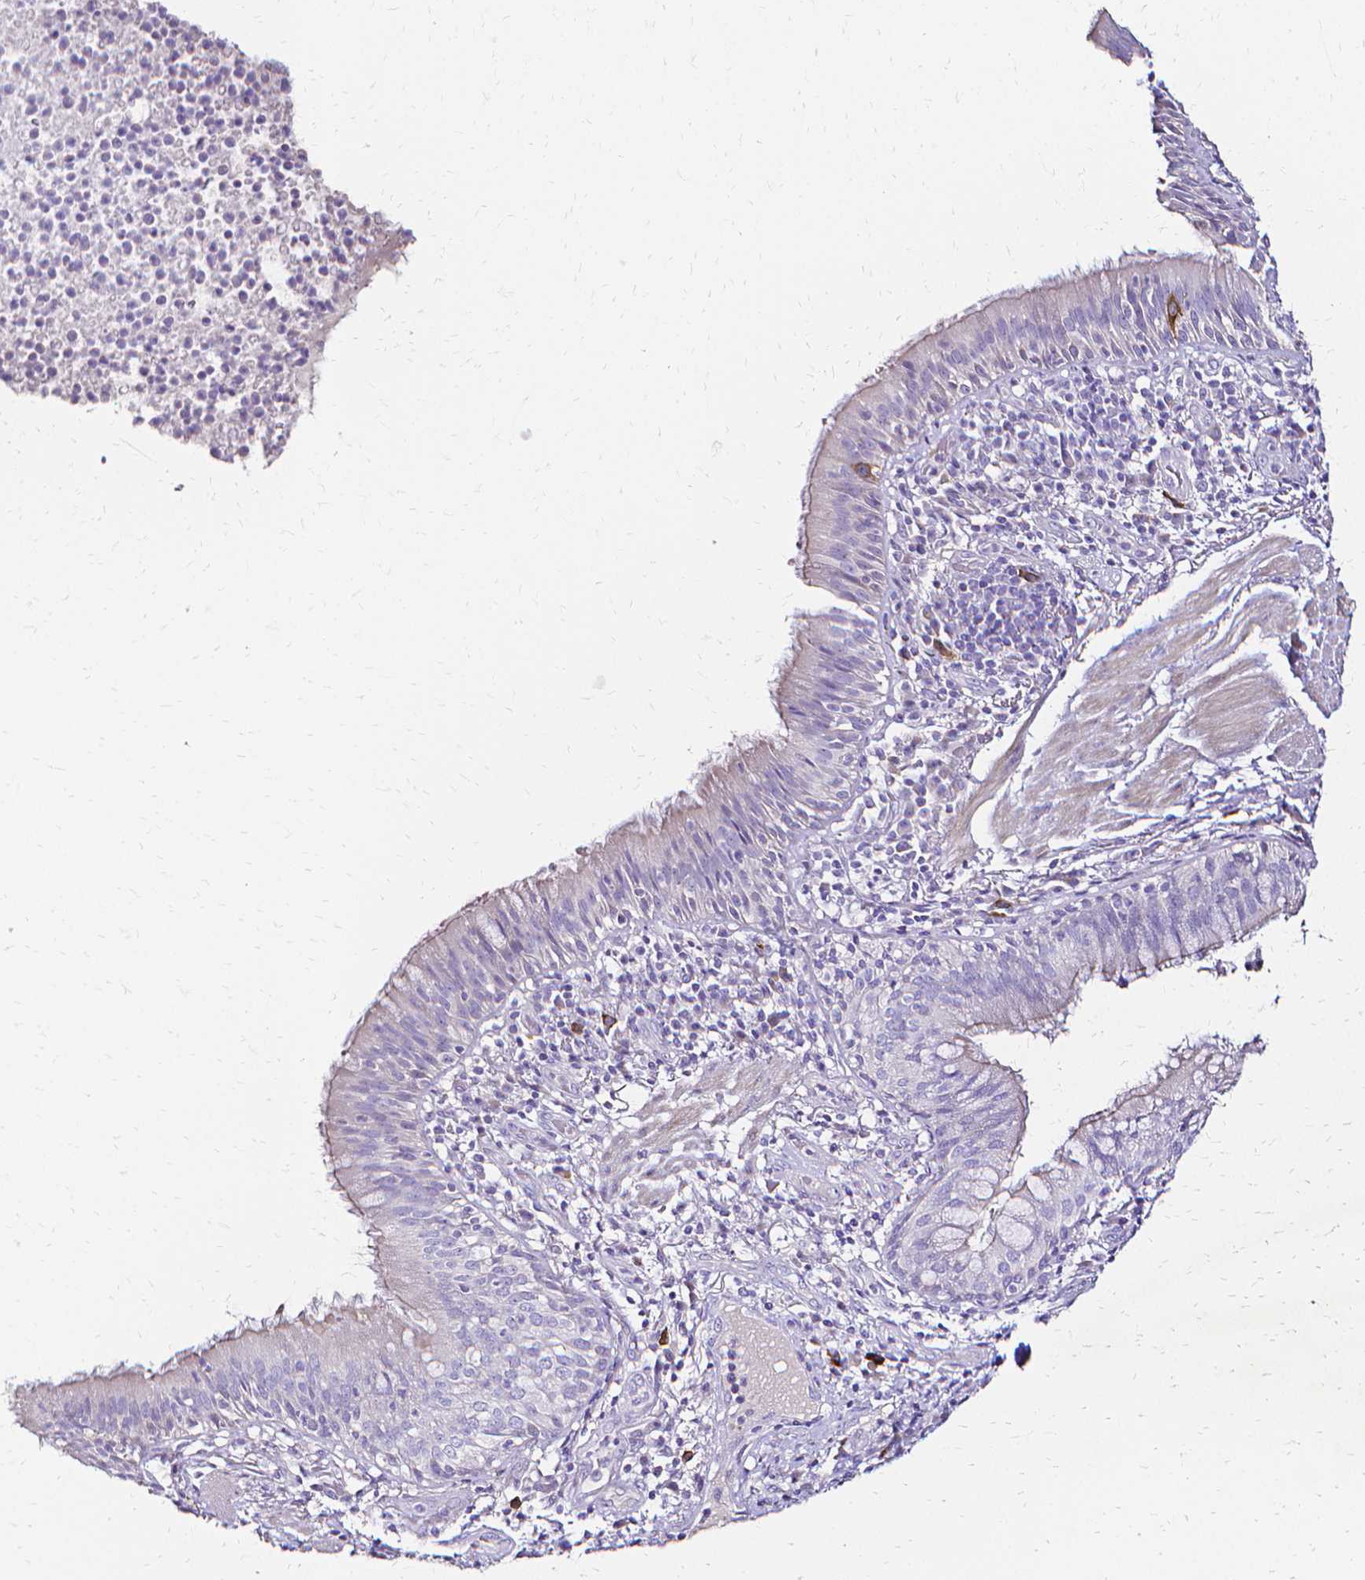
{"staining": {"intensity": "negative", "quantity": "none", "location": "none"}, "tissue": "bronchus", "cell_type": "Respiratory epithelial cells", "image_type": "normal", "snomed": [{"axis": "morphology", "description": "Normal tissue, NOS"}, {"axis": "topography", "description": "Cartilage tissue"}, {"axis": "topography", "description": "Bronchus"}], "caption": "IHC of benign bronchus exhibits no staining in respiratory epithelial cells. Nuclei are stained in blue.", "gene": "CCNB1", "patient": {"sex": "male", "age": 56}}